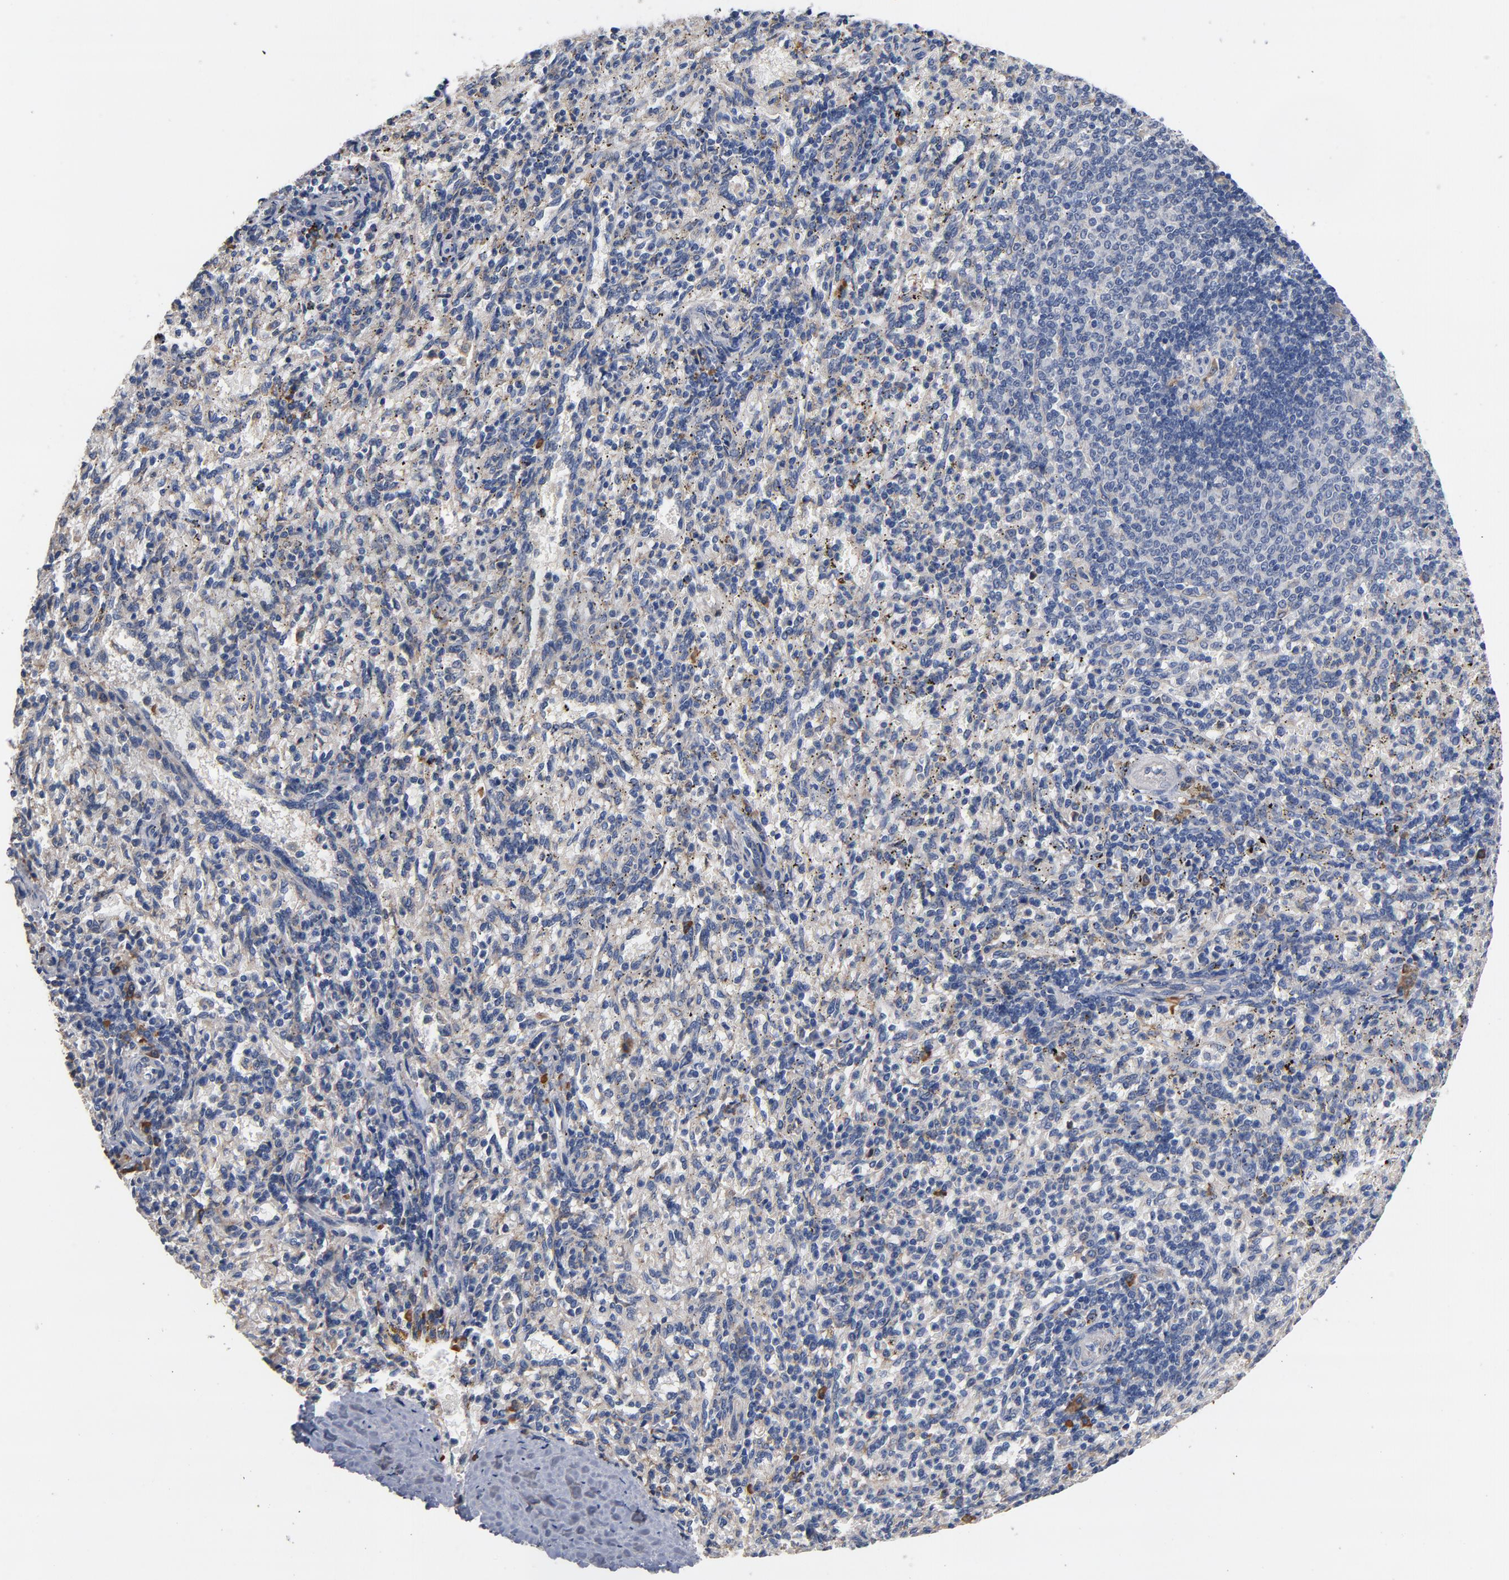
{"staining": {"intensity": "moderate", "quantity": "<25%", "location": "cytoplasmic/membranous"}, "tissue": "spleen", "cell_type": "Cells in red pulp", "image_type": "normal", "snomed": [{"axis": "morphology", "description": "Normal tissue, NOS"}, {"axis": "topography", "description": "Spleen"}], "caption": "Normal spleen reveals moderate cytoplasmic/membranous positivity in about <25% of cells in red pulp (Brightfield microscopy of DAB IHC at high magnification)..", "gene": "TLR4", "patient": {"sex": "female", "age": 10}}